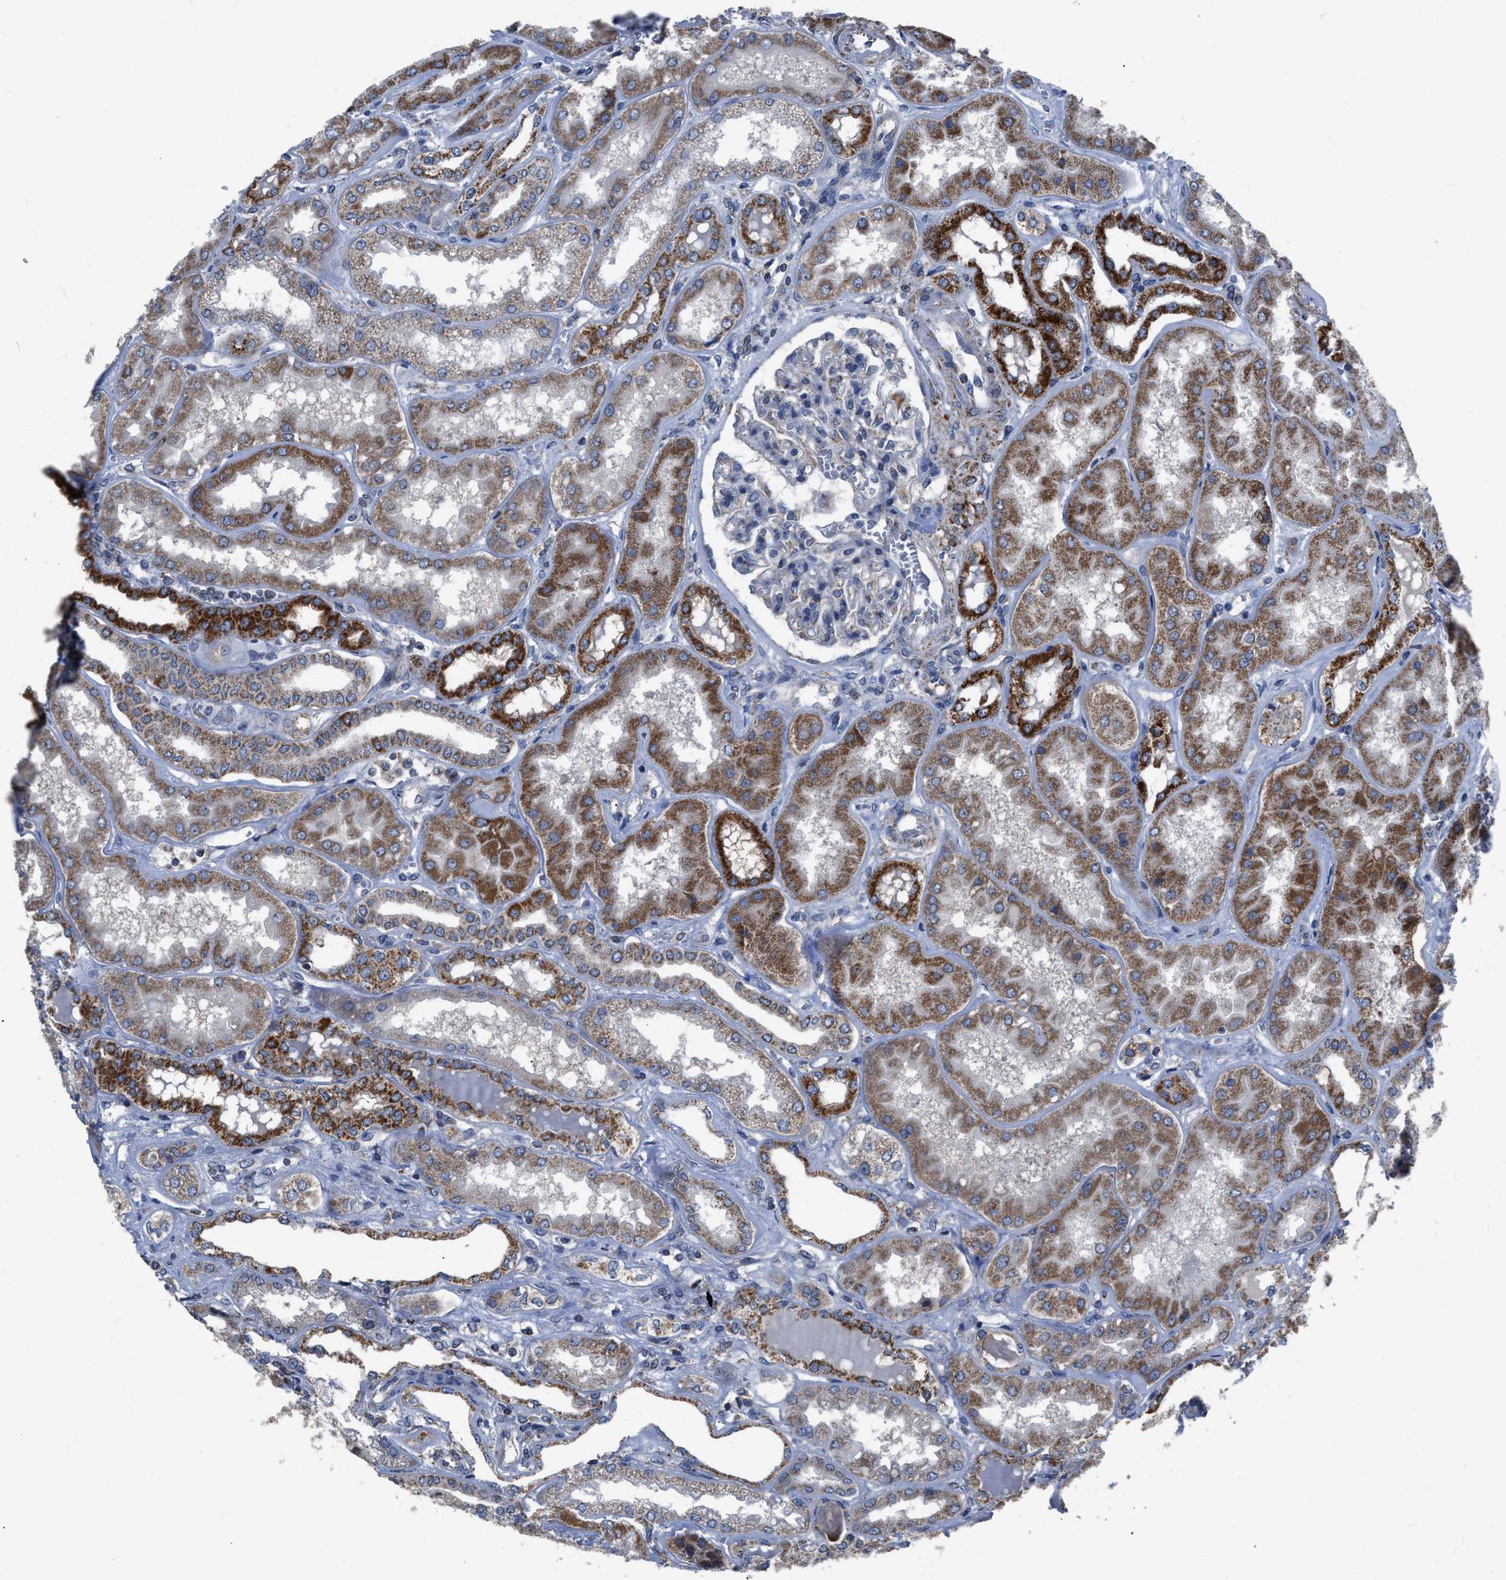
{"staining": {"intensity": "negative", "quantity": "none", "location": "none"}, "tissue": "kidney", "cell_type": "Cells in glomeruli", "image_type": "normal", "snomed": [{"axis": "morphology", "description": "Normal tissue, NOS"}, {"axis": "topography", "description": "Kidney"}], "caption": "A micrograph of human kidney is negative for staining in cells in glomeruli. Brightfield microscopy of immunohistochemistry (IHC) stained with DAB (brown) and hematoxylin (blue), captured at high magnification.", "gene": "DDX56", "patient": {"sex": "female", "age": 56}}